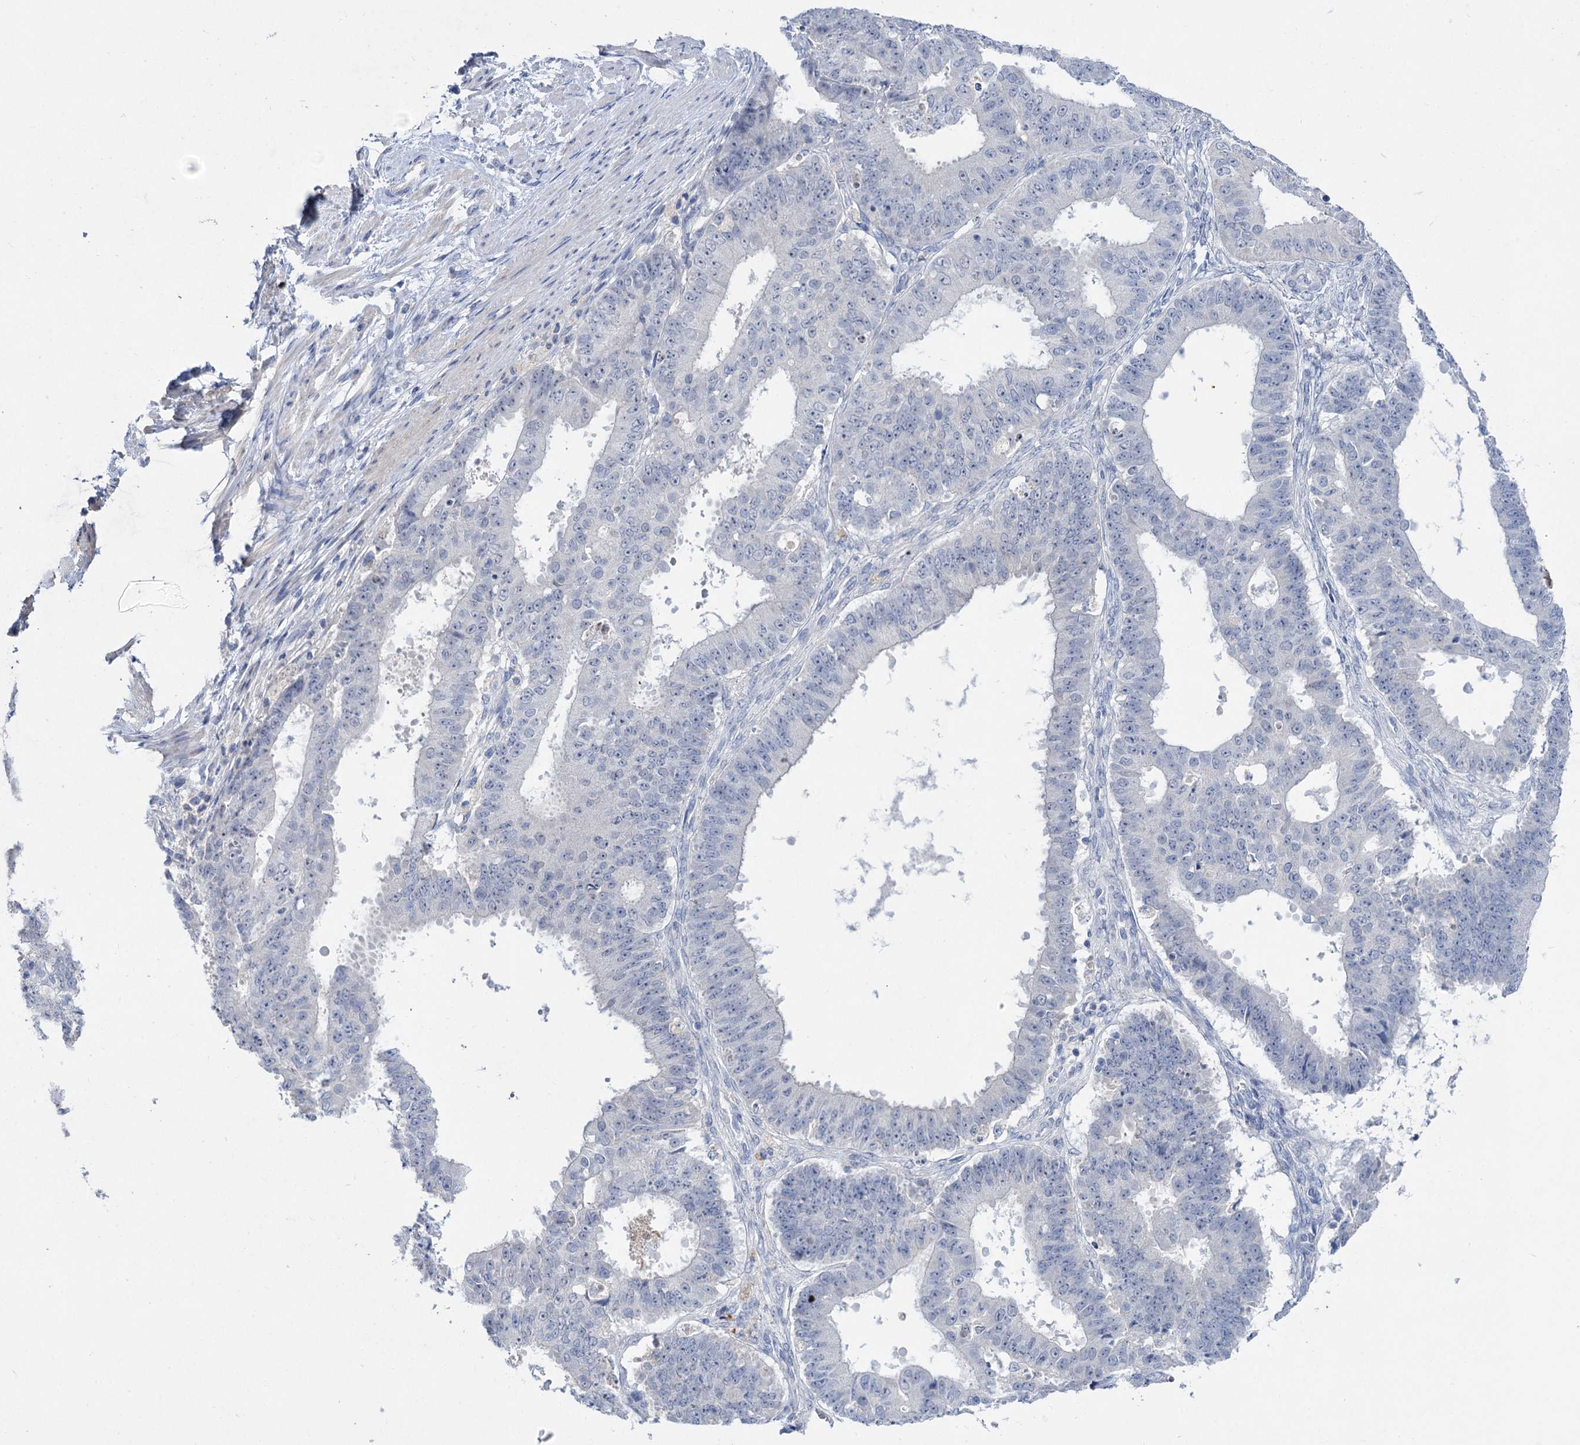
{"staining": {"intensity": "negative", "quantity": "none", "location": "none"}, "tissue": "ovarian cancer", "cell_type": "Tumor cells", "image_type": "cancer", "snomed": [{"axis": "morphology", "description": "Carcinoma, endometroid"}, {"axis": "topography", "description": "Appendix"}, {"axis": "topography", "description": "Ovary"}], "caption": "DAB (3,3'-diaminobenzidine) immunohistochemical staining of ovarian cancer shows no significant staining in tumor cells.", "gene": "ATP4A", "patient": {"sex": "female", "age": 42}}